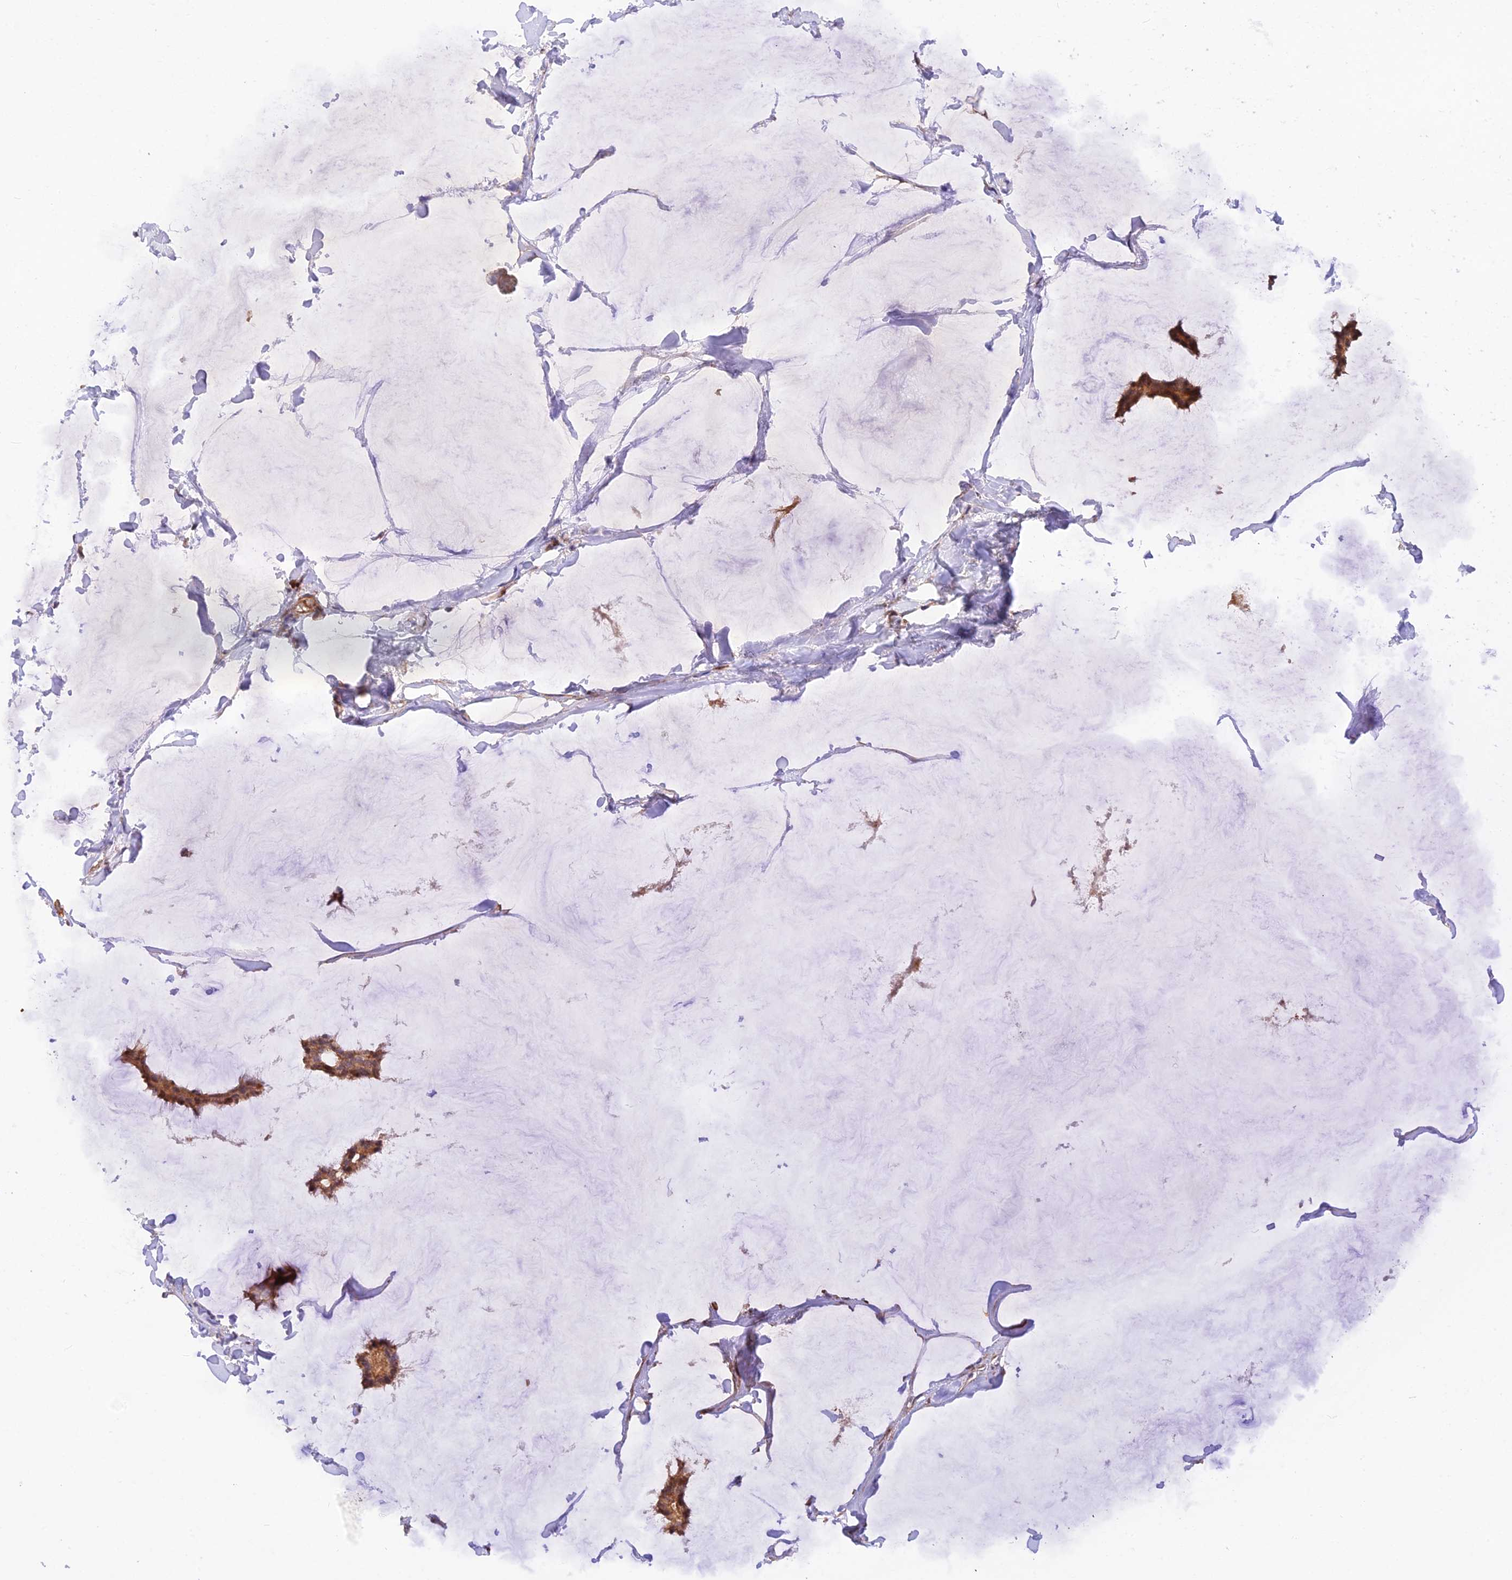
{"staining": {"intensity": "moderate", "quantity": ">75%", "location": "cytoplasmic/membranous"}, "tissue": "breast cancer", "cell_type": "Tumor cells", "image_type": "cancer", "snomed": [{"axis": "morphology", "description": "Duct carcinoma"}, {"axis": "topography", "description": "Breast"}], "caption": "Protein expression analysis of breast cancer exhibits moderate cytoplasmic/membranous staining in approximately >75% of tumor cells. The protein of interest is stained brown, and the nuclei are stained in blue (DAB (3,3'-diaminobenzidine) IHC with brightfield microscopy, high magnification).", "gene": "WDFY4", "patient": {"sex": "female", "age": 93}}